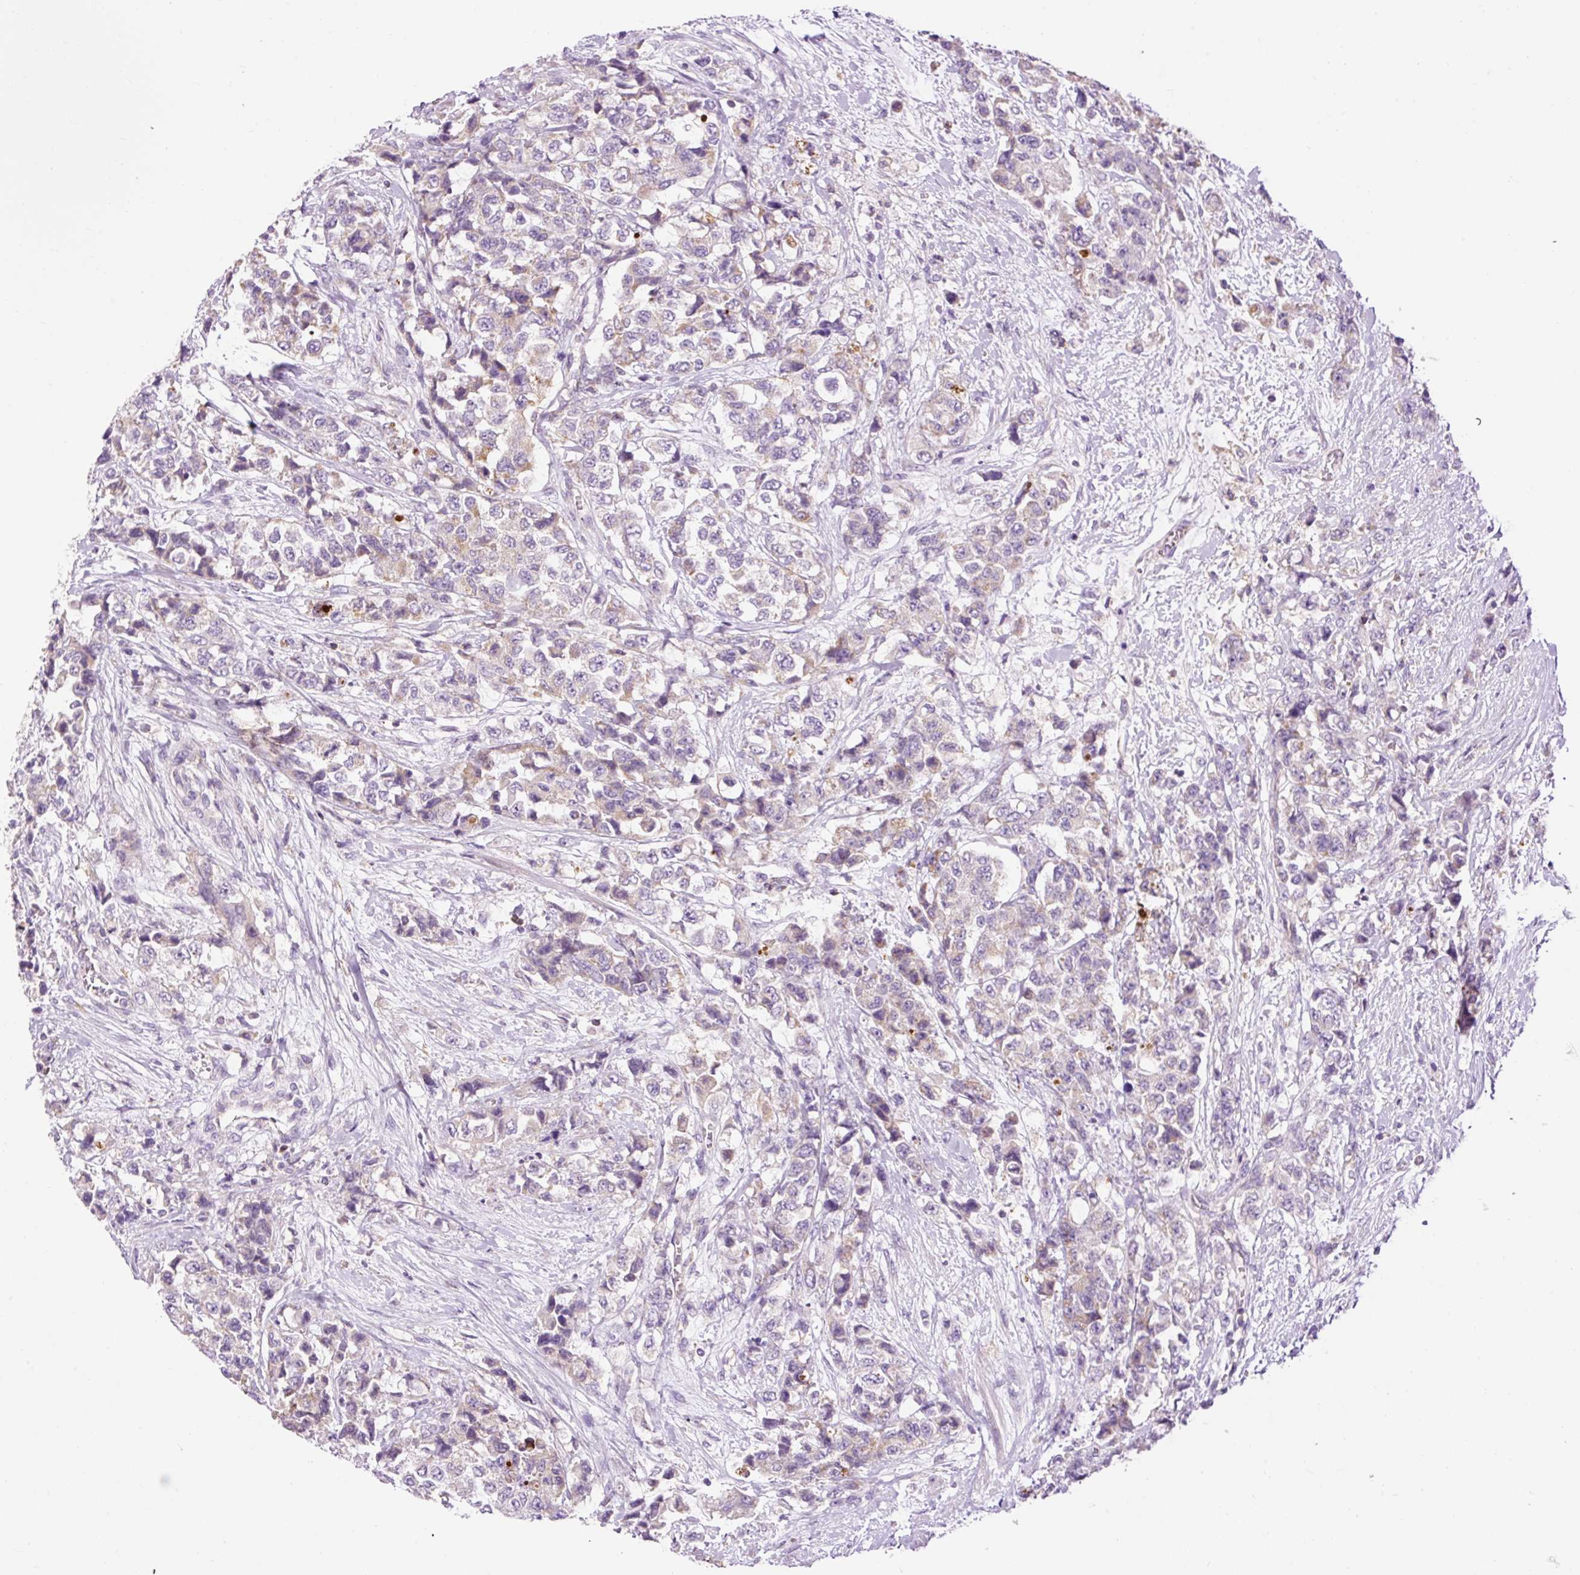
{"staining": {"intensity": "negative", "quantity": "none", "location": "none"}, "tissue": "urothelial cancer", "cell_type": "Tumor cells", "image_type": "cancer", "snomed": [{"axis": "morphology", "description": "Urothelial carcinoma, High grade"}, {"axis": "topography", "description": "Urinary bladder"}], "caption": "A high-resolution photomicrograph shows immunohistochemistry staining of urothelial cancer, which displays no significant expression in tumor cells. Brightfield microscopy of immunohistochemistry stained with DAB (3,3'-diaminobenzidine) (brown) and hematoxylin (blue), captured at high magnification.", "gene": "CD83", "patient": {"sex": "female", "age": 78}}